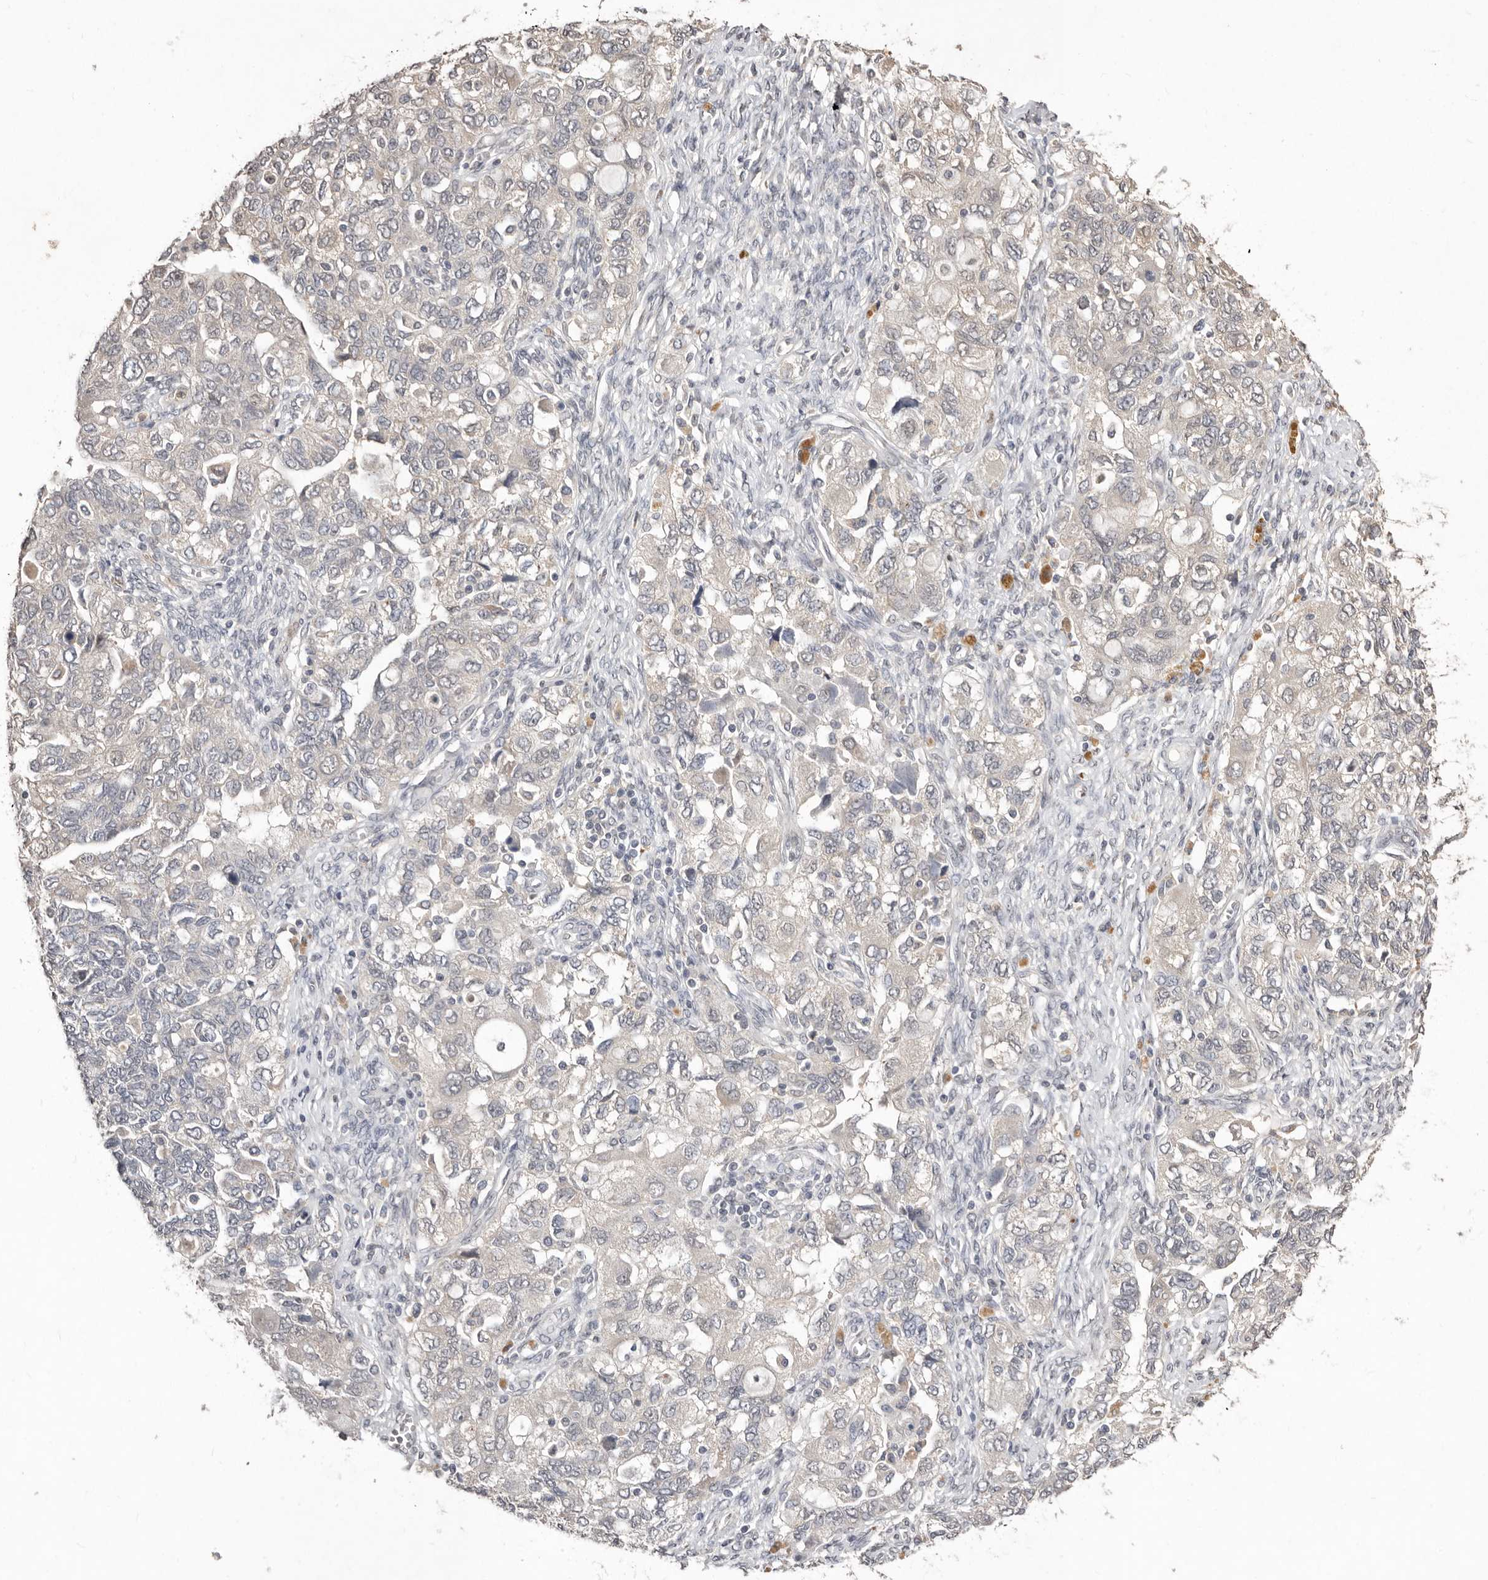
{"staining": {"intensity": "negative", "quantity": "none", "location": "none"}, "tissue": "ovarian cancer", "cell_type": "Tumor cells", "image_type": "cancer", "snomed": [{"axis": "morphology", "description": "Carcinoma, NOS"}, {"axis": "morphology", "description": "Cystadenocarcinoma, serous, NOS"}, {"axis": "topography", "description": "Ovary"}], "caption": "Tumor cells show no significant staining in ovarian serous cystadenocarcinoma. Nuclei are stained in blue.", "gene": "SULT1E1", "patient": {"sex": "female", "age": 69}}